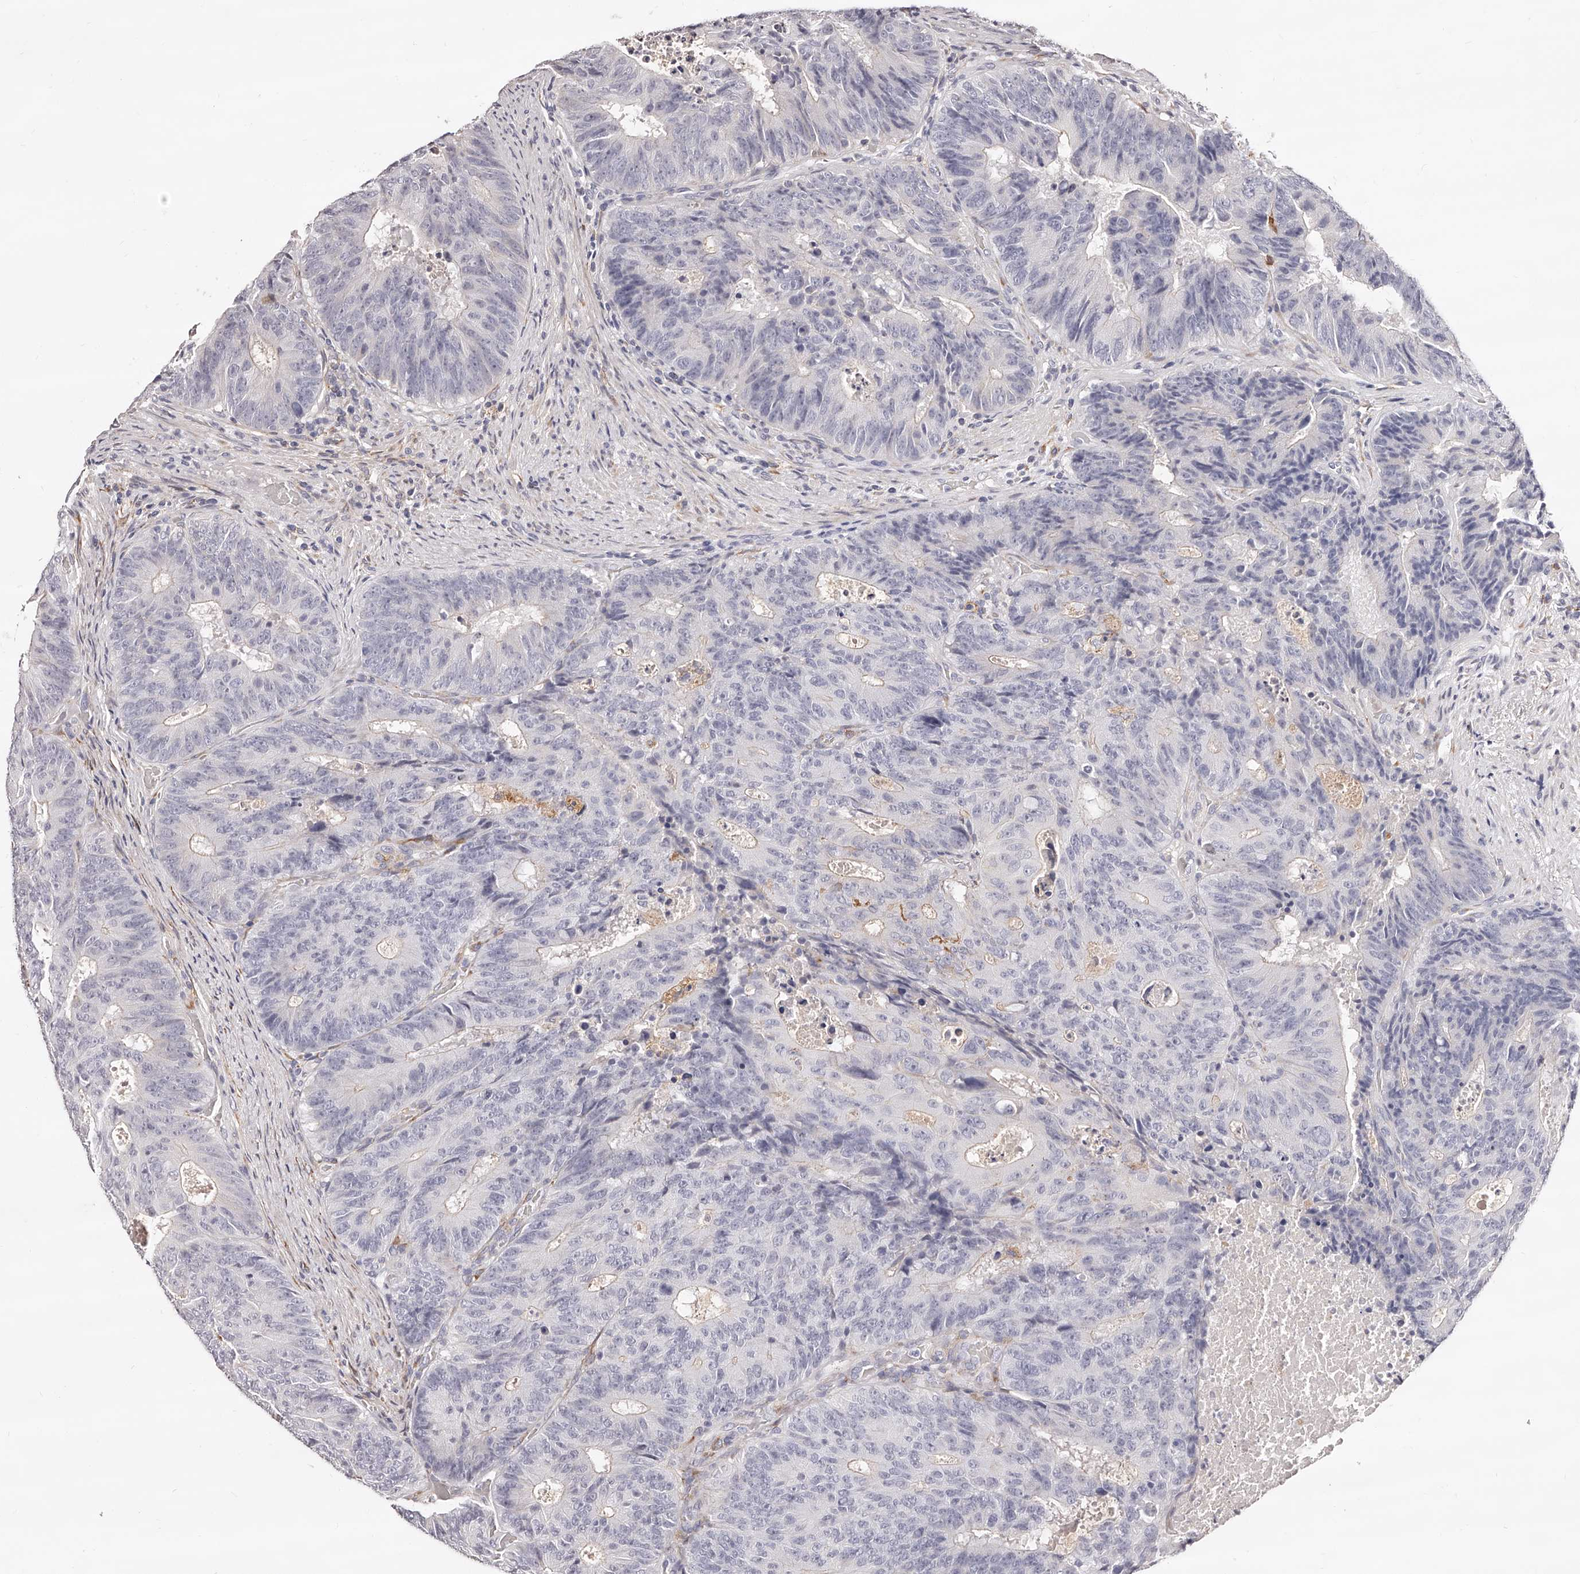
{"staining": {"intensity": "negative", "quantity": "none", "location": "none"}, "tissue": "colorectal cancer", "cell_type": "Tumor cells", "image_type": "cancer", "snomed": [{"axis": "morphology", "description": "Adenocarcinoma, NOS"}, {"axis": "topography", "description": "Colon"}], "caption": "This is a image of IHC staining of adenocarcinoma (colorectal), which shows no expression in tumor cells. (Brightfield microscopy of DAB immunohistochemistry at high magnification).", "gene": "CD82", "patient": {"sex": "male", "age": 87}}